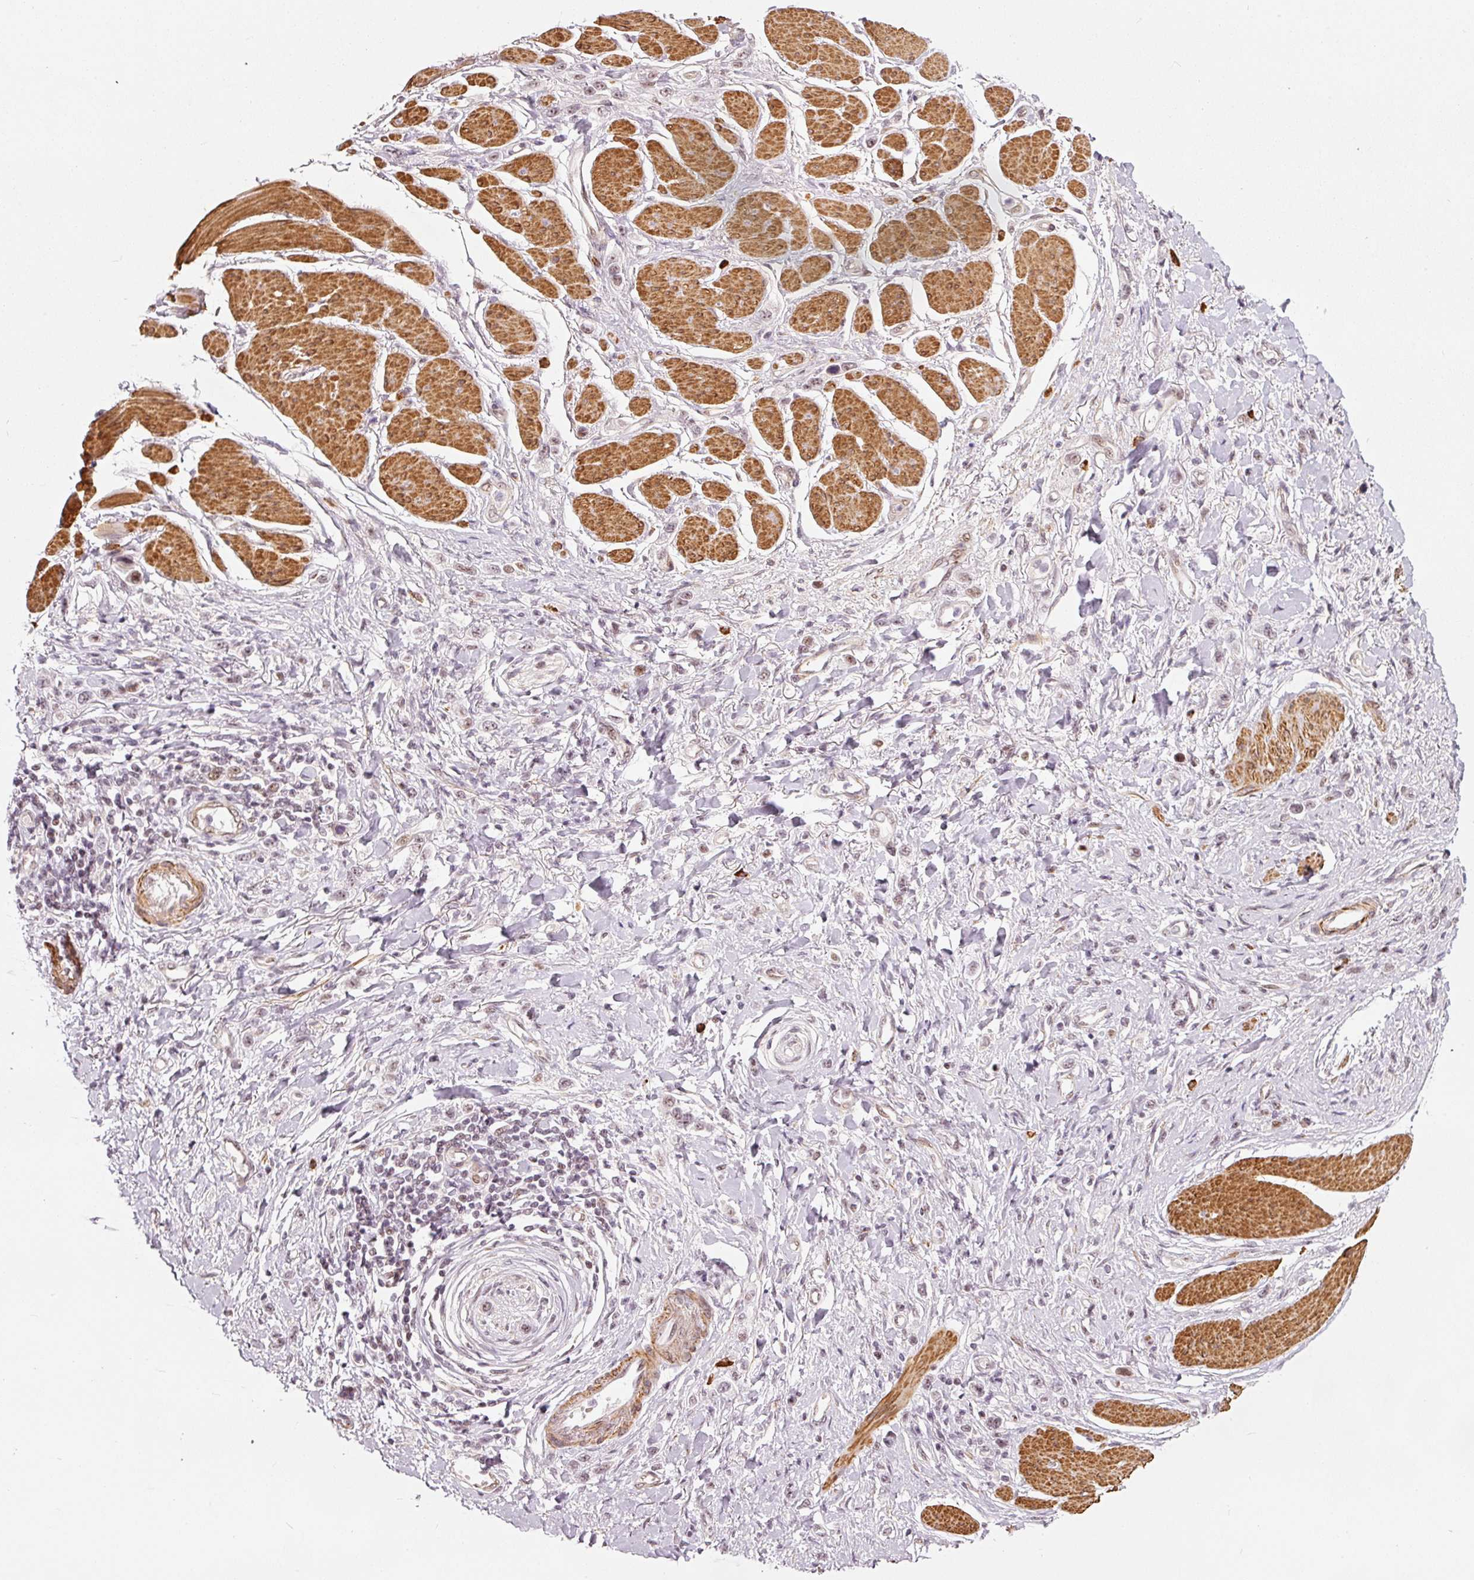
{"staining": {"intensity": "weak", "quantity": "<25%", "location": "nuclear"}, "tissue": "stomach cancer", "cell_type": "Tumor cells", "image_type": "cancer", "snomed": [{"axis": "morphology", "description": "Adenocarcinoma, NOS"}, {"axis": "topography", "description": "Stomach"}], "caption": "Immunohistochemical staining of adenocarcinoma (stomach) shows no significant positivity in tumor cells.", "gene": "MXRA8", "patient": {"sex": "female", "age": 65}}